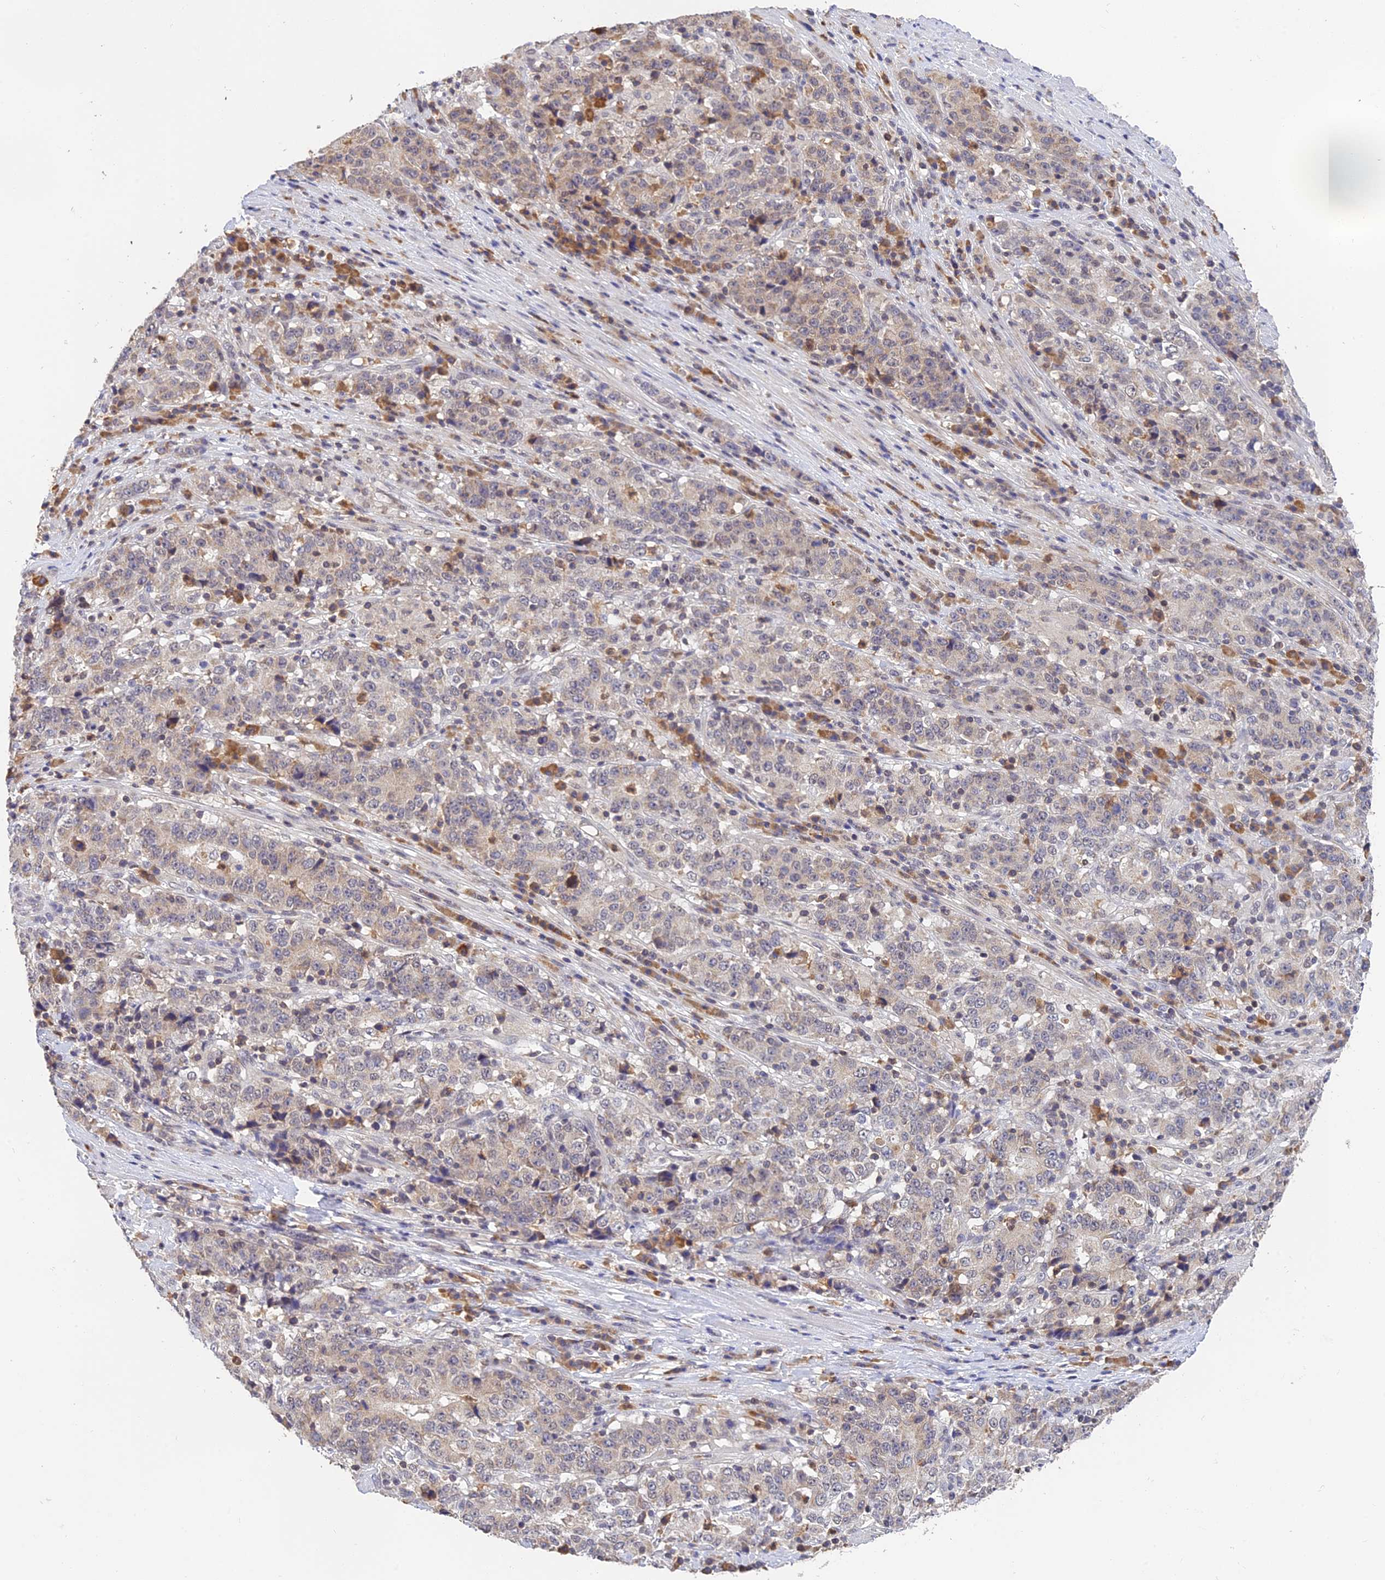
{"staining": {"intensity": "negative", "quantity": "none", "location": "none"}, "tissue": "stomach cancer", "cell_type": "Tumor cells", "image_type": "cancer", "snomed": [{"axis": "morphology", "description": "Adenocarcinoma, NOS"}, {"axis": "topography", "description": "Stomach"}], "caption": "Immunohistochemistry of stomach cancer exhibits no expression in tumor cells.", "gene": "PEX16", "patient": {"sex": "male", "age": 59}}